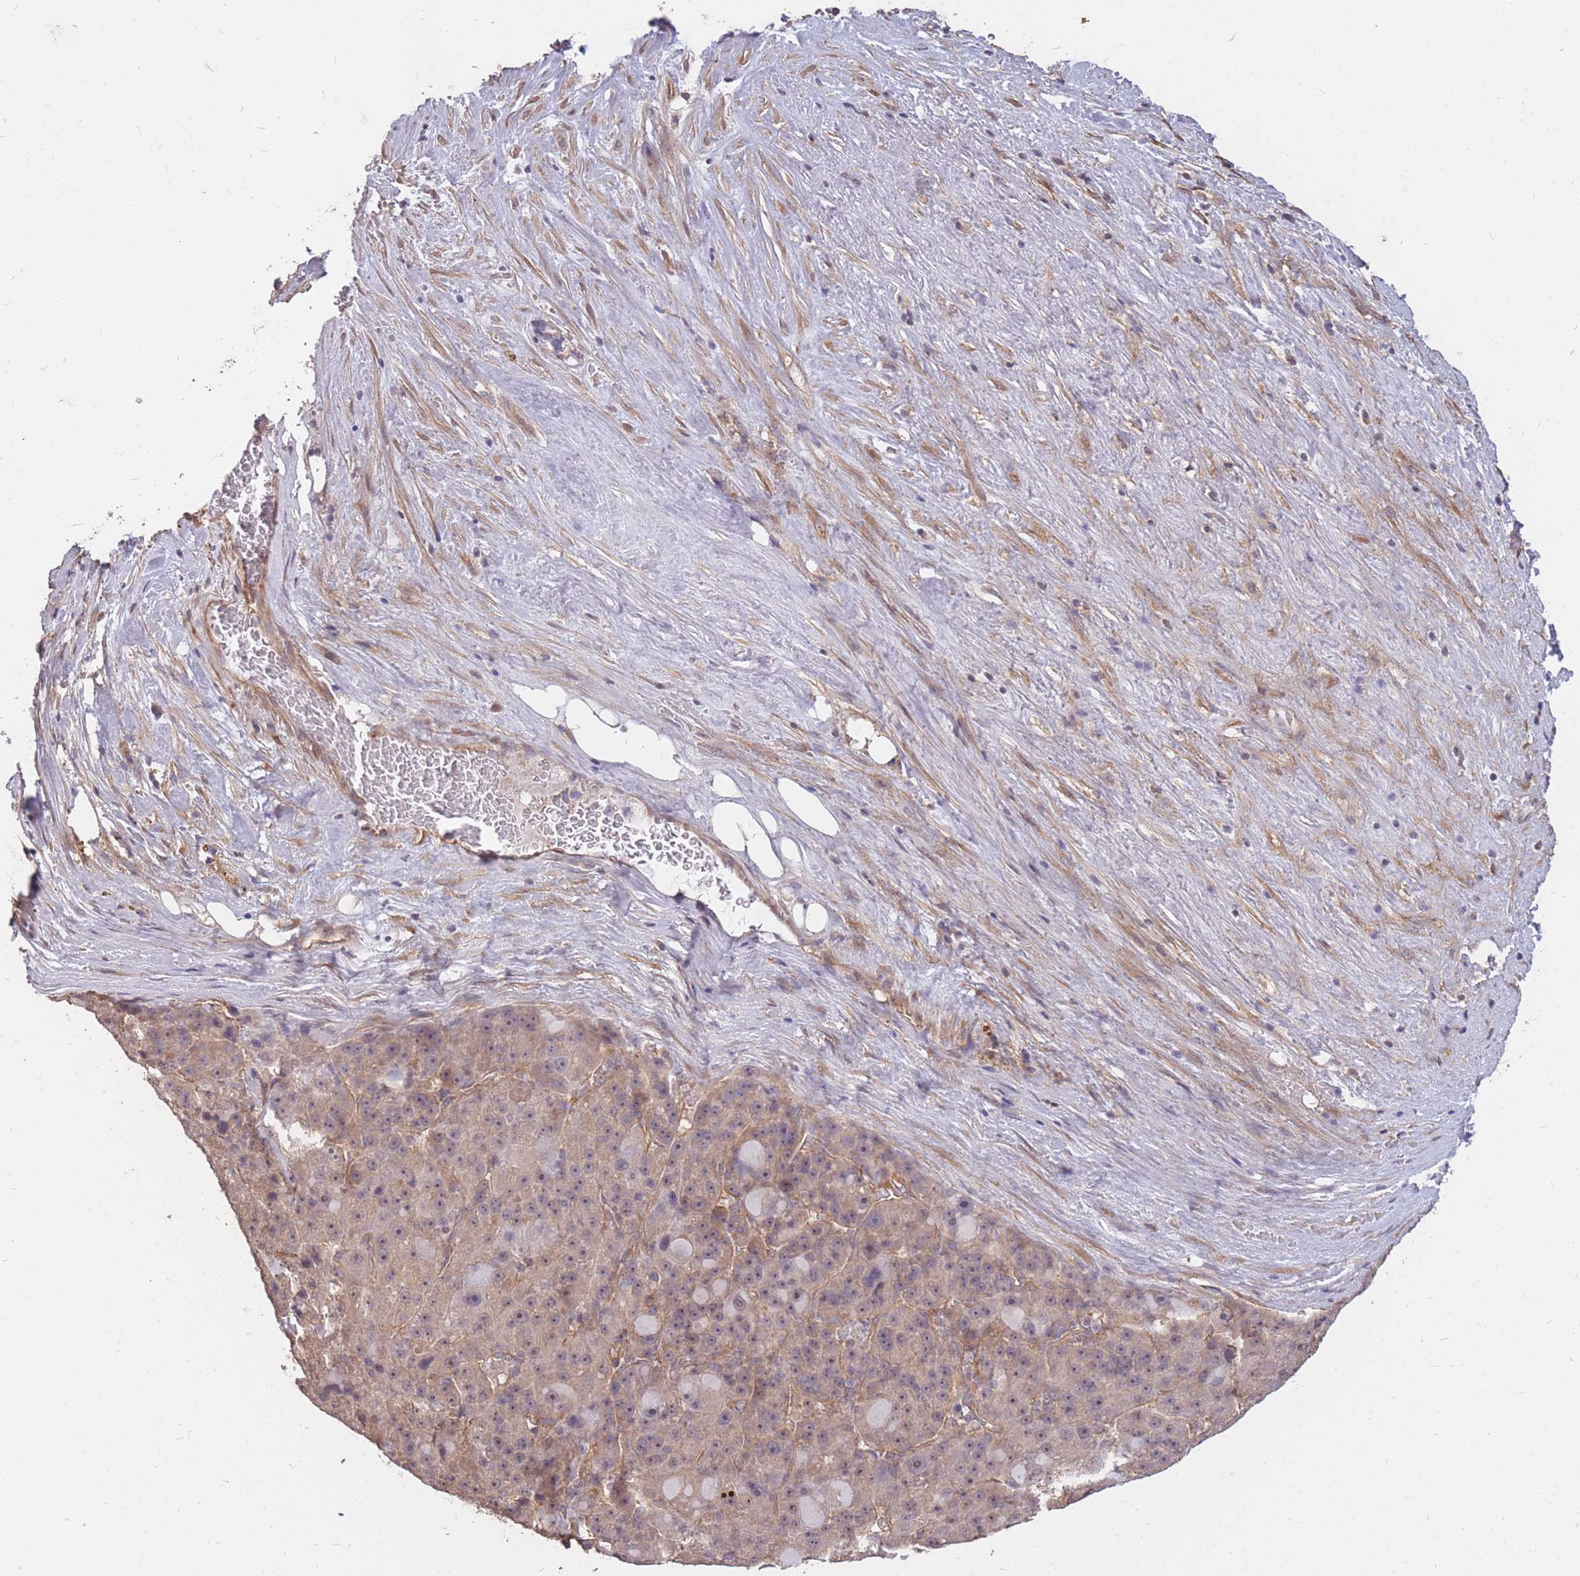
{"staining": {"intensity": "weak", "quantity": "25%-75%", "location": "nuclear"}, "tissue": "liver cancer", "cell_type": "Tumor cells", "image_type": "cancer", "snomed": [{"axis": "morphology", "description": "Carcinoma, Hepatocellular, NOS"}, {"axis": "topography", "description": "Liver"}], "caption": "The immunohistochemical stain shows weak nuclear staining in tumor cells of hepatocellular carcinoma (liver) tissue.", "gene": "DYNC1LI2", "patient": {"sex": "male", "age": 76}}